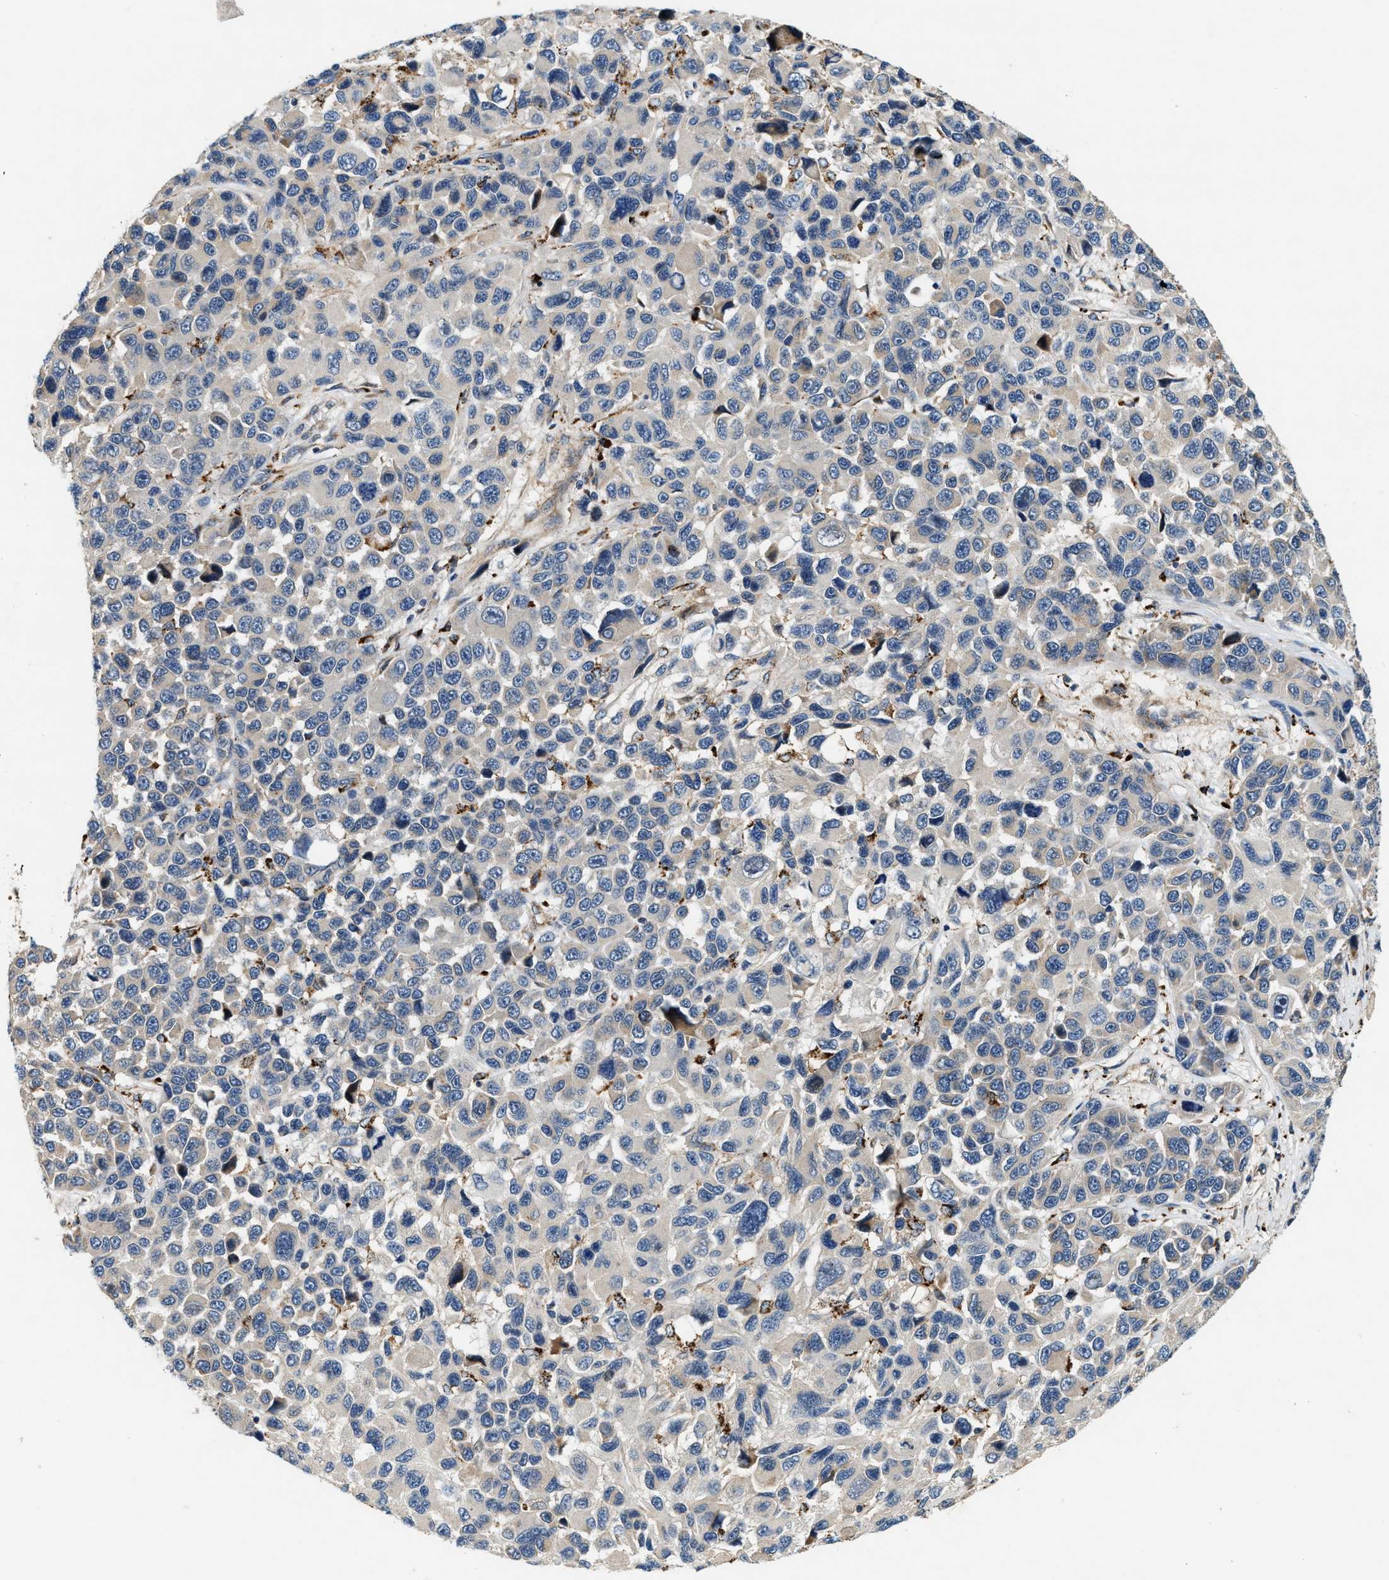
{"staining": {"intensity": "negative", "quantity": "none", "location": "none"}, "tissue": "melanoma", "cell_type": "Tumor cells", "image_type": "cancer", "snomed": [{"axis": "morphology", "description": "Malignant melanoma, NOS"}, {"axis": "topography", "description": "Skin"}], "caption": "DAB (3,3'-diaminobenzidine) immunohistochemical staining of melanoma displays no significant staining in tumor cells.", "gene": "DUSP10", "patient": {"sex": "male", "age": 53}}